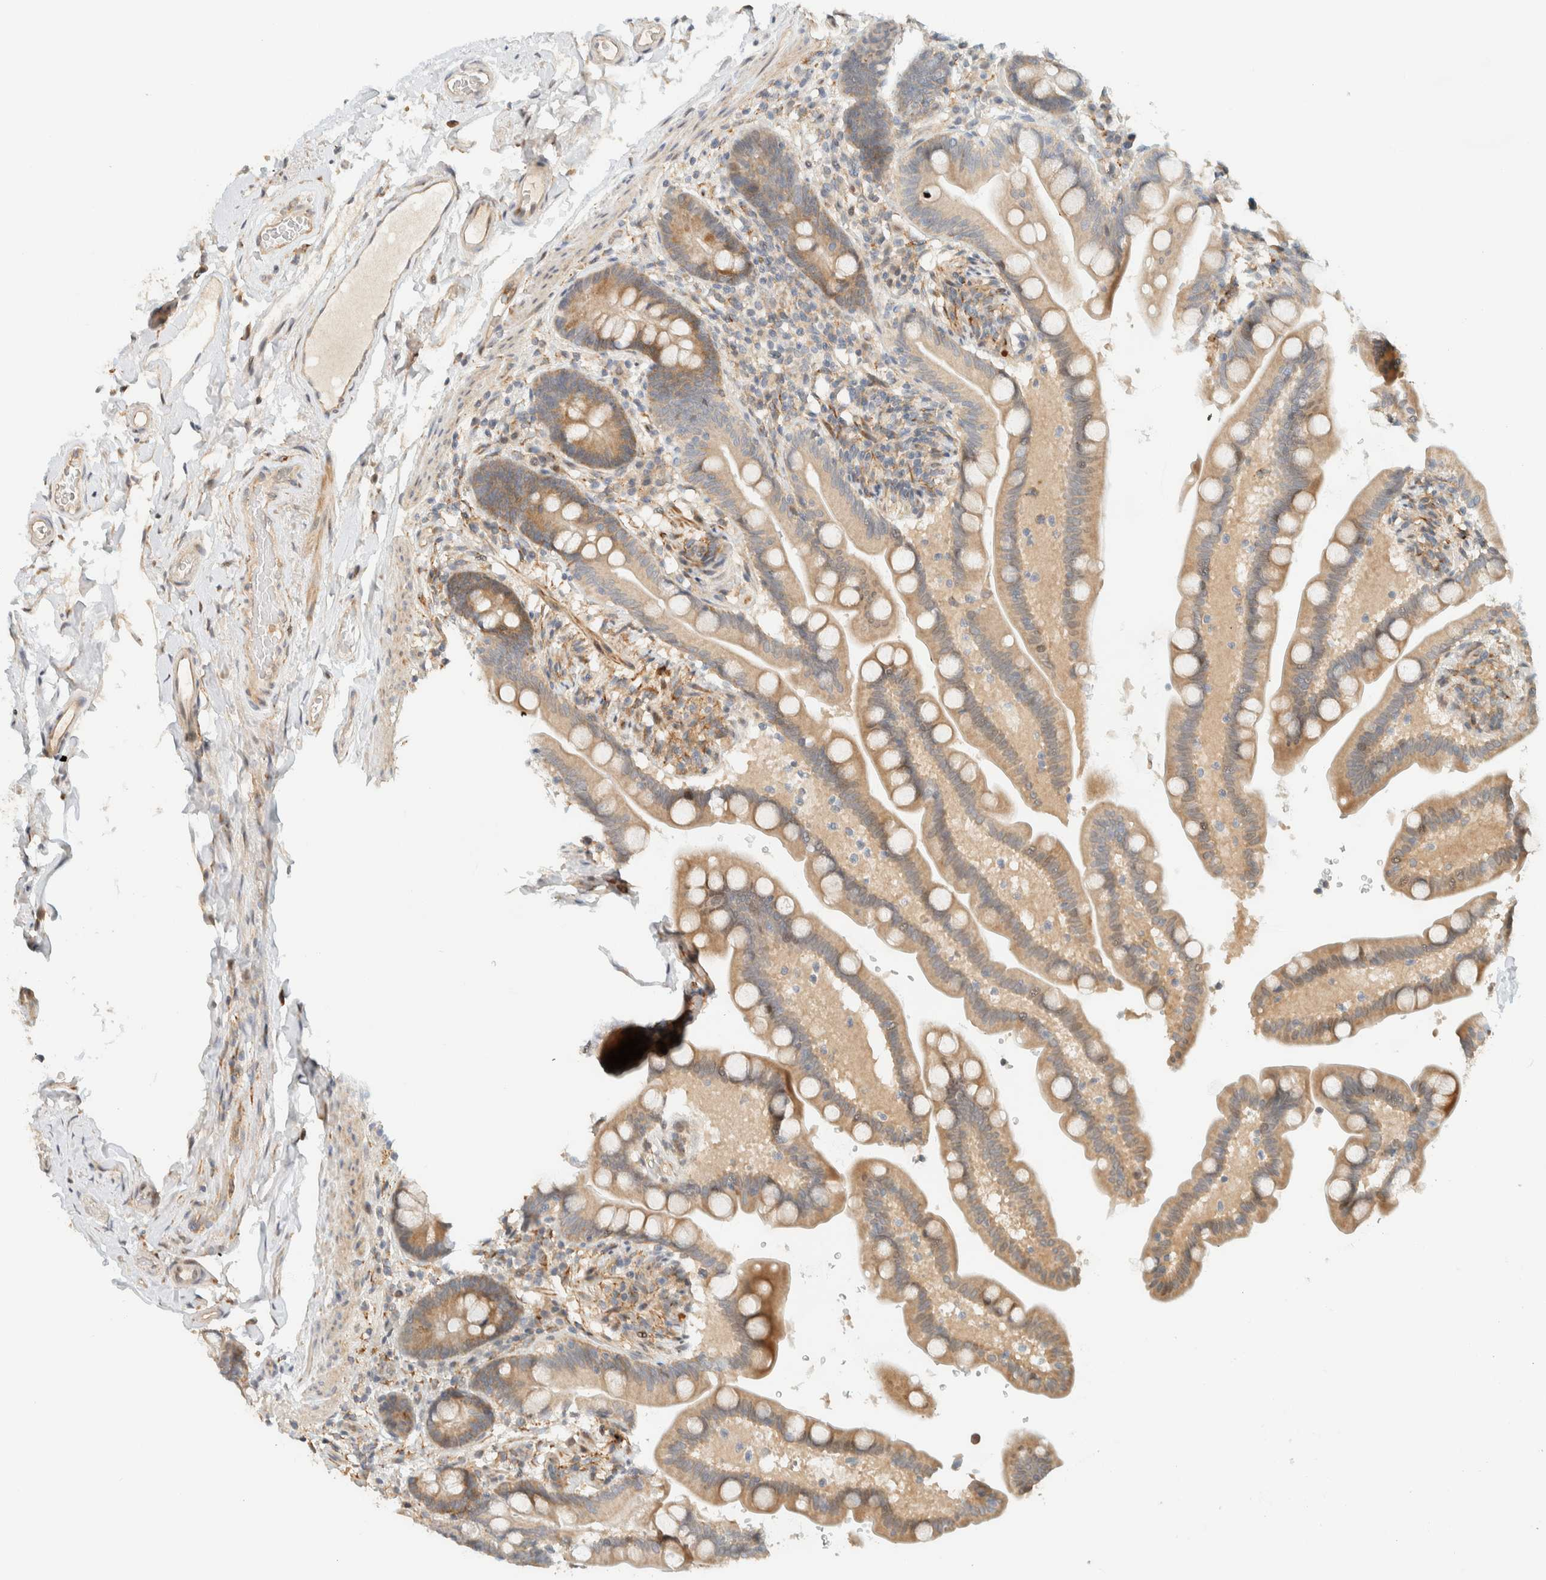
{"staining": {"intensity": "weak", "quantity": ">75%", "location": "cytoplasmic/membranous"}, "tissue": "colon", "cell_type": "Endothelial cells", "image_type": "normal", "snomed": [{"axis": "morphology", "description": "Normal tissue, NOS"}, {"axis": "topography", "description": "Smooth muscle"}, {"axis": "topography", "description": "Colon"}], "caption": "Immunohistochemistry (DAB) staining of benign human colon exhibits weak cytoplasmic/membranous protein expression in about >75% of endothelial cells.", "gene": "CCDC171", "patient": {"sex": "male", "age": 73}}